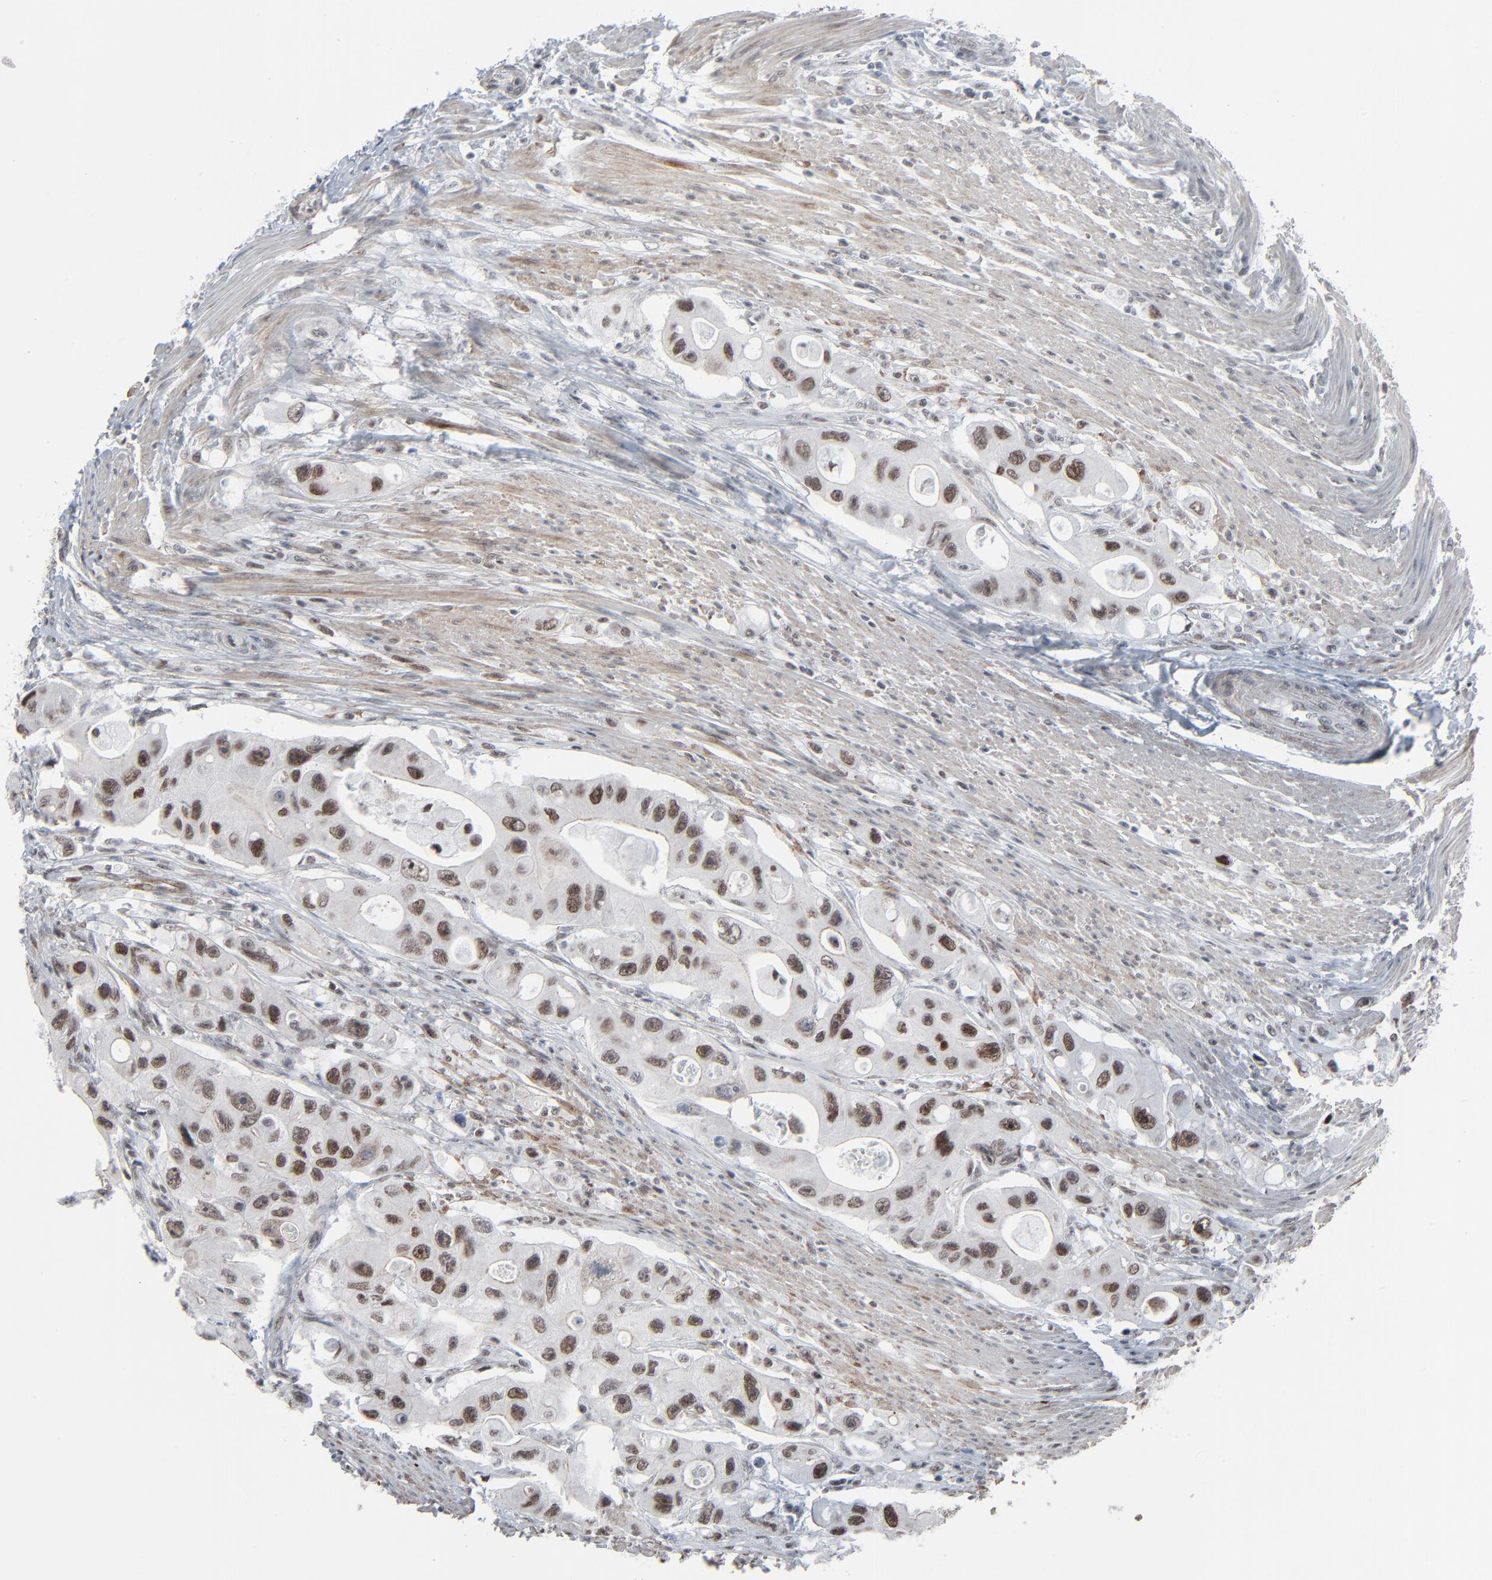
{"staining": {"intensity": "strong", "quantity": ">75%", "location": "nuclear"}, "tissue": "colorectal cancer", "cell_type": "Tumor cells", "image_type": "cancer", "snomed": [{"axis": "morphology", "description": "Adenocarcinoma, NOS"}, {"axis": "topography", "description": "Colon"}], "caption": "Adenocarcinoma (colorectal) stained for a protein (brown) exhibits strong nuclear positive staining in approximately >75% of tumor cells.", "gene": "FBXO28", "patient": {"sex": "female", "age": 46}}